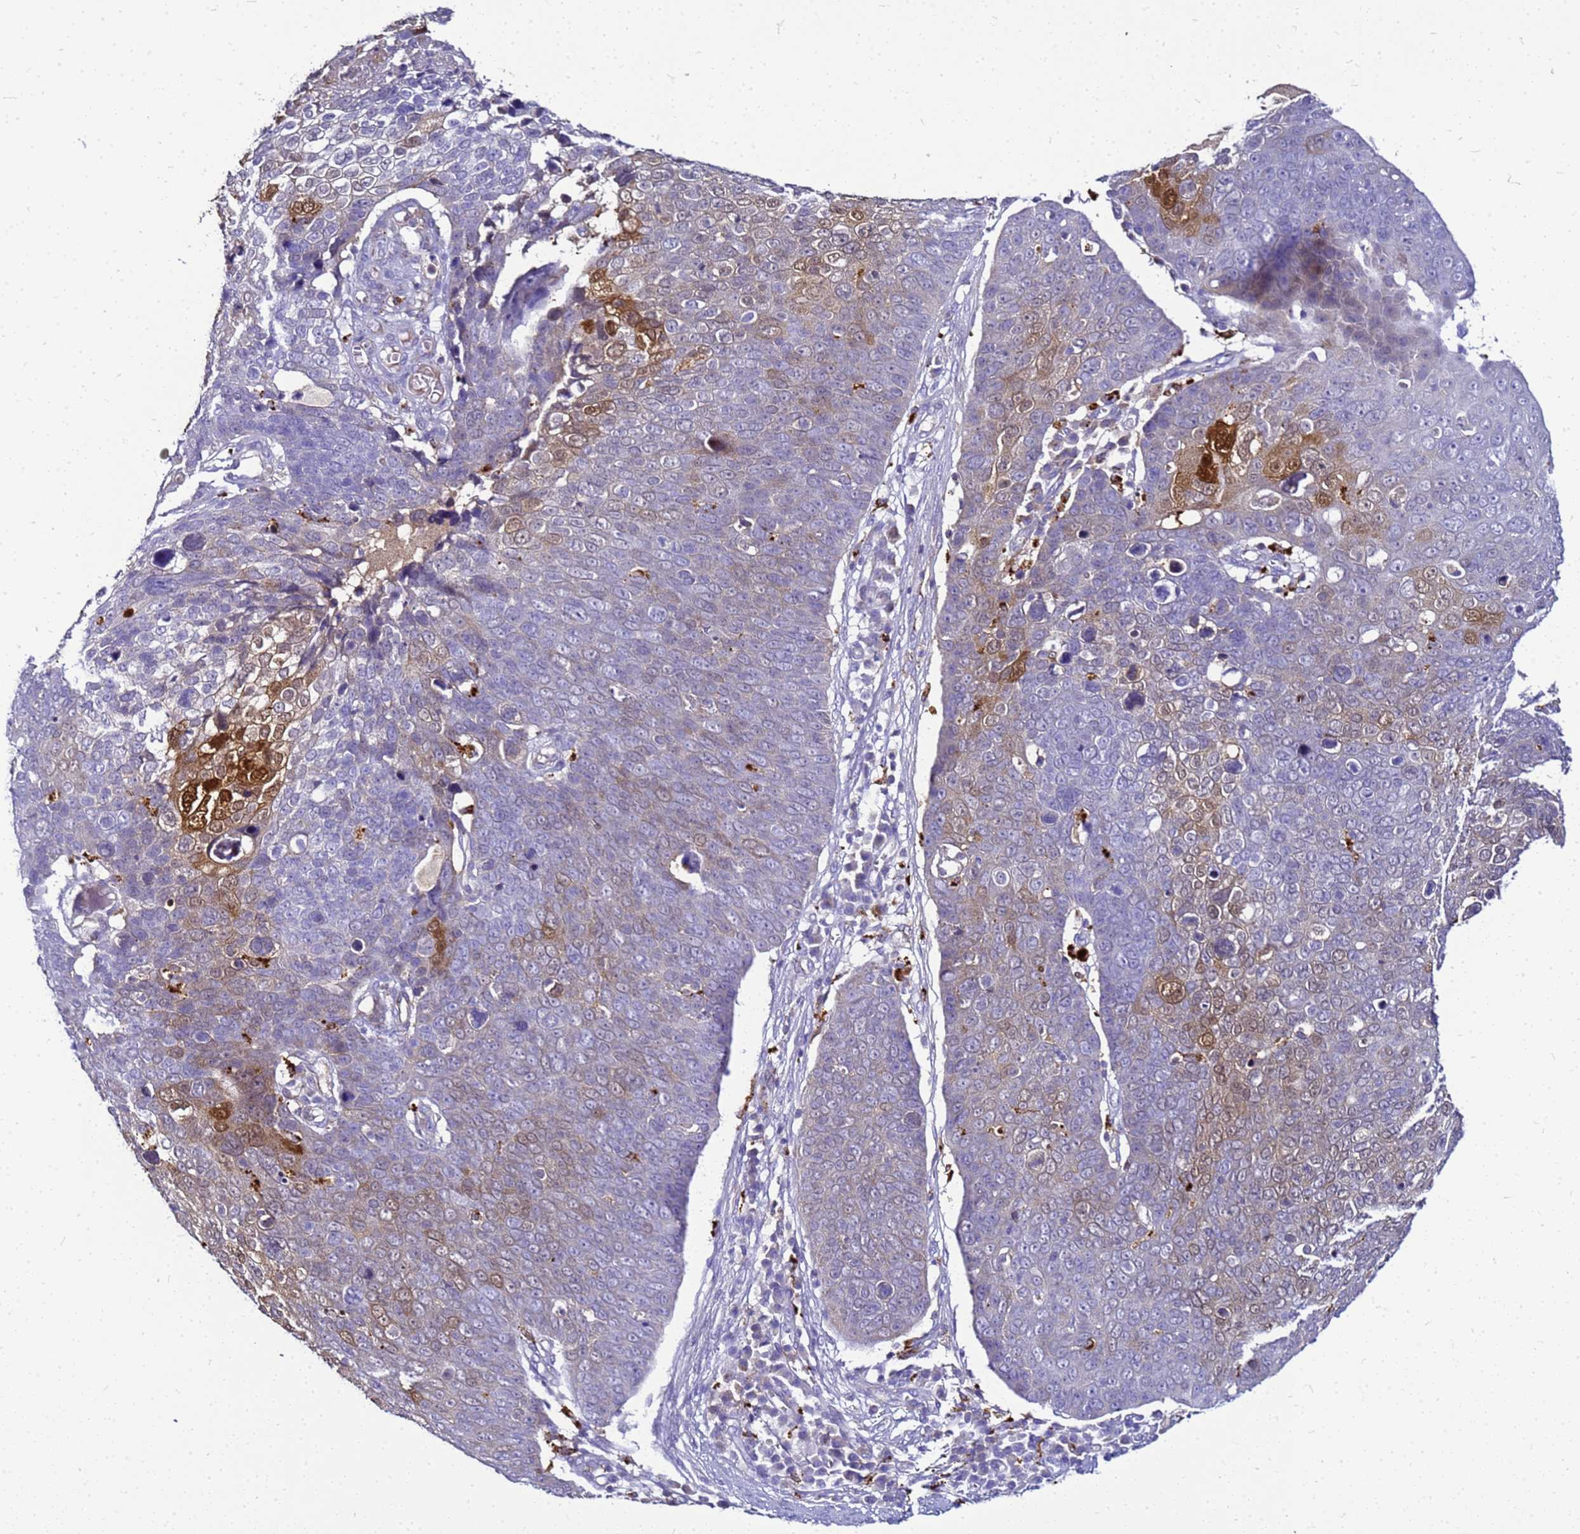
{"staining": {"intensity": "strong", "quantity": "<25%", "location": "cytoplasmic/membranous,nuclear"}, "tissue": "skin cancer", "cell_type": "Tumor cells", "image_type": "cancer", "snomed": [{"axis": "morphology", "description": "Squamous cell carcinoma, NOS"}, {"axis": "topography", "description": "Skin"}], "caption": "Skin cancer (squamous cell carcinoma) tissue demonstrates strong cytoplasmic/membranous and nuclear staining in approximately <25% of tumor cells Using DAB (brown) and hematoxylin (blue) stains, captured at high magnification using brightfield microscopy.", "gene": "CSTA", "patient": {"sex": "male", "age": 71}}